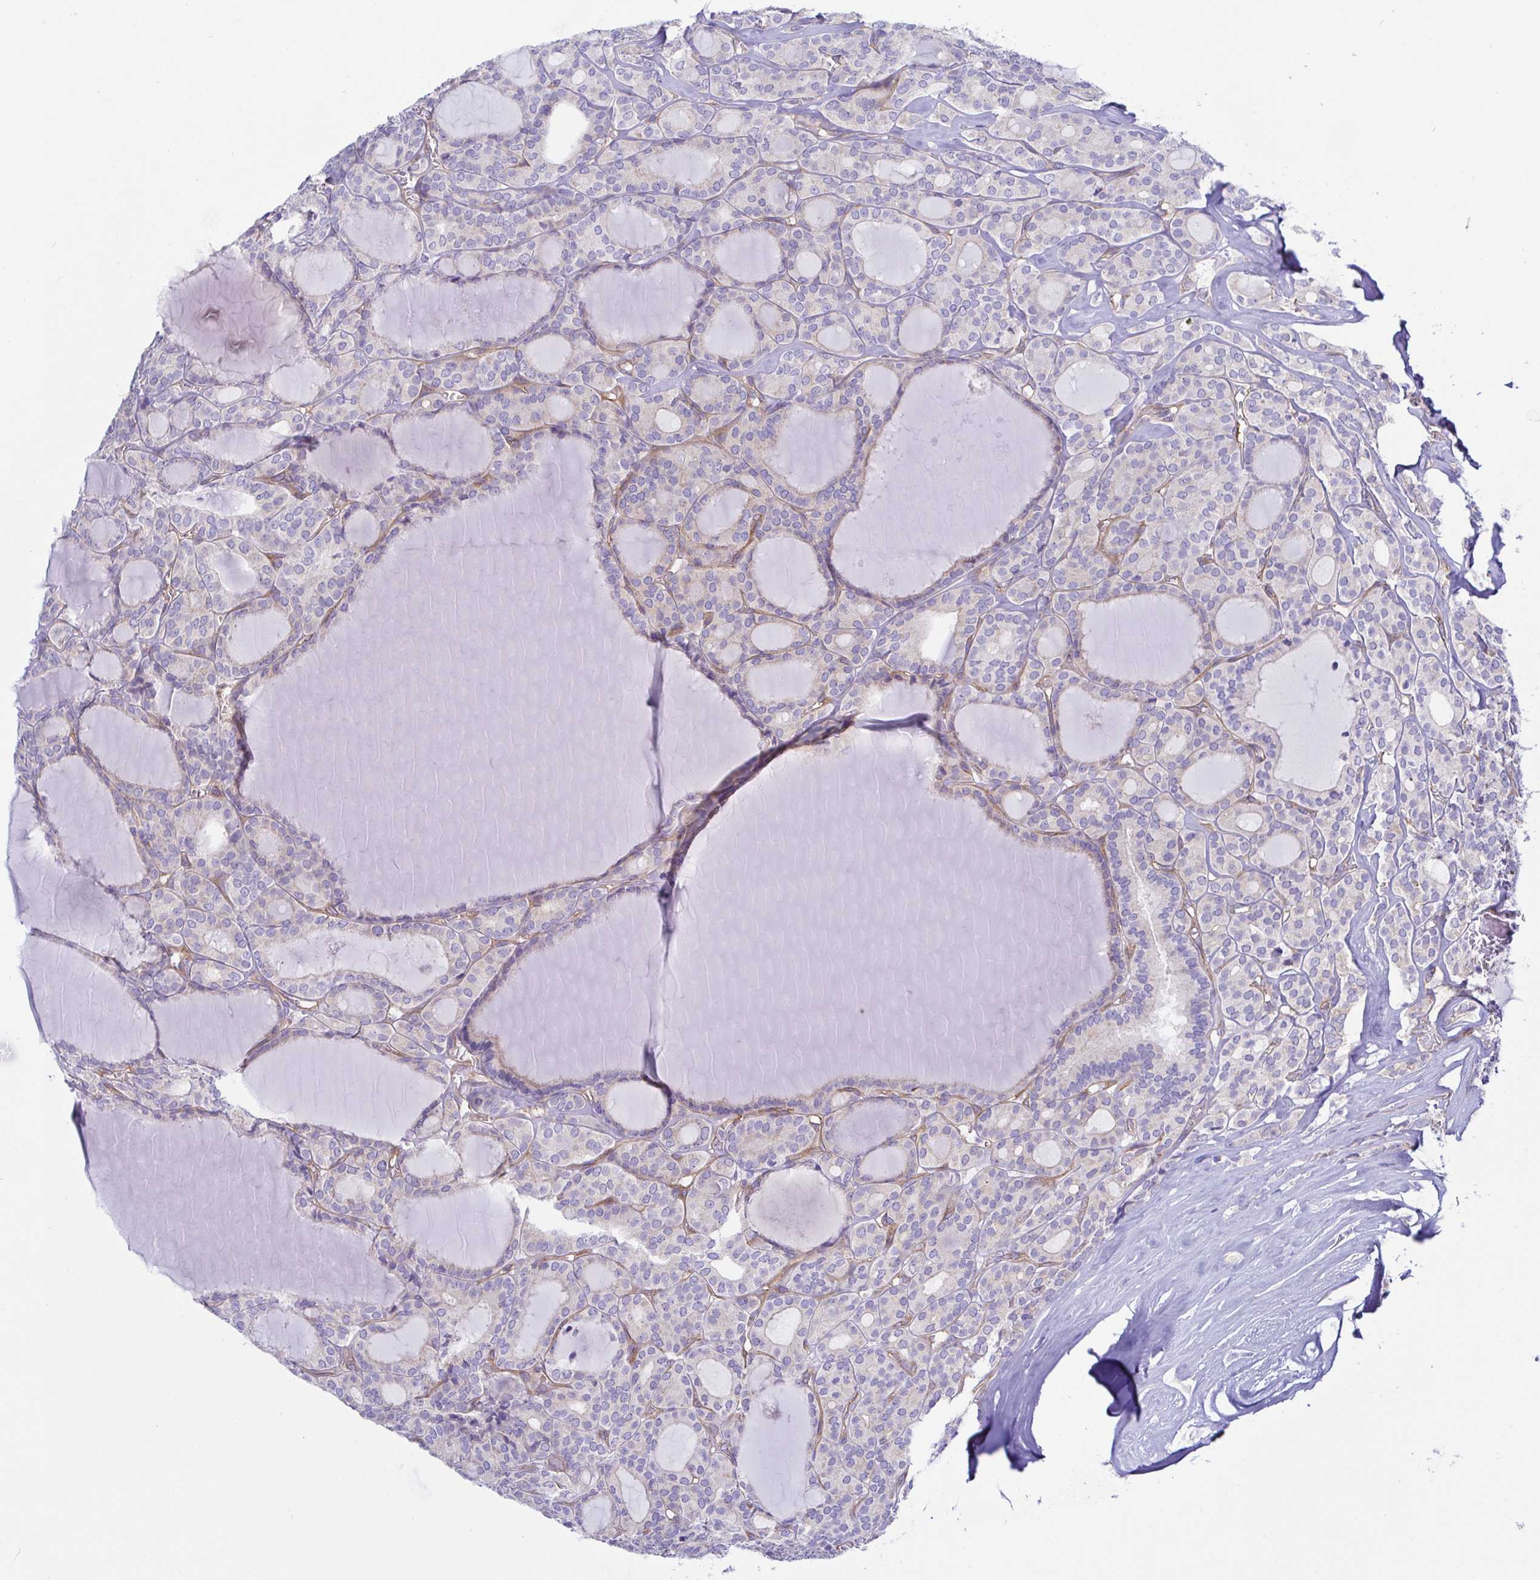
{"staining": {"intensity": "negative", "quantity": "none", "location": "none"}, "tissue": "thyroid cancer", "cell_type": "Tumor cells", "image_type": "cancer", "snomed": [{"axis": "morphology", "description": "Follicular adenoma carcinoma, NOS"}, {"axis": "topography", "description": "Thyroid gland"}], "caption": "A high-resolution histopathology image shows immunohistochemistry staining of thyroid cancer, which shows no significant expression in tumor cells. The staining was performed using DAB (3,3'-diaminobenzidine) to visualize the protein expression in brown, while the nuclei were stained in blue with hematoxylin (Magnification: 20x).", "gene": "ARL4D", "patient": {"sex": "male", "age": 74}}